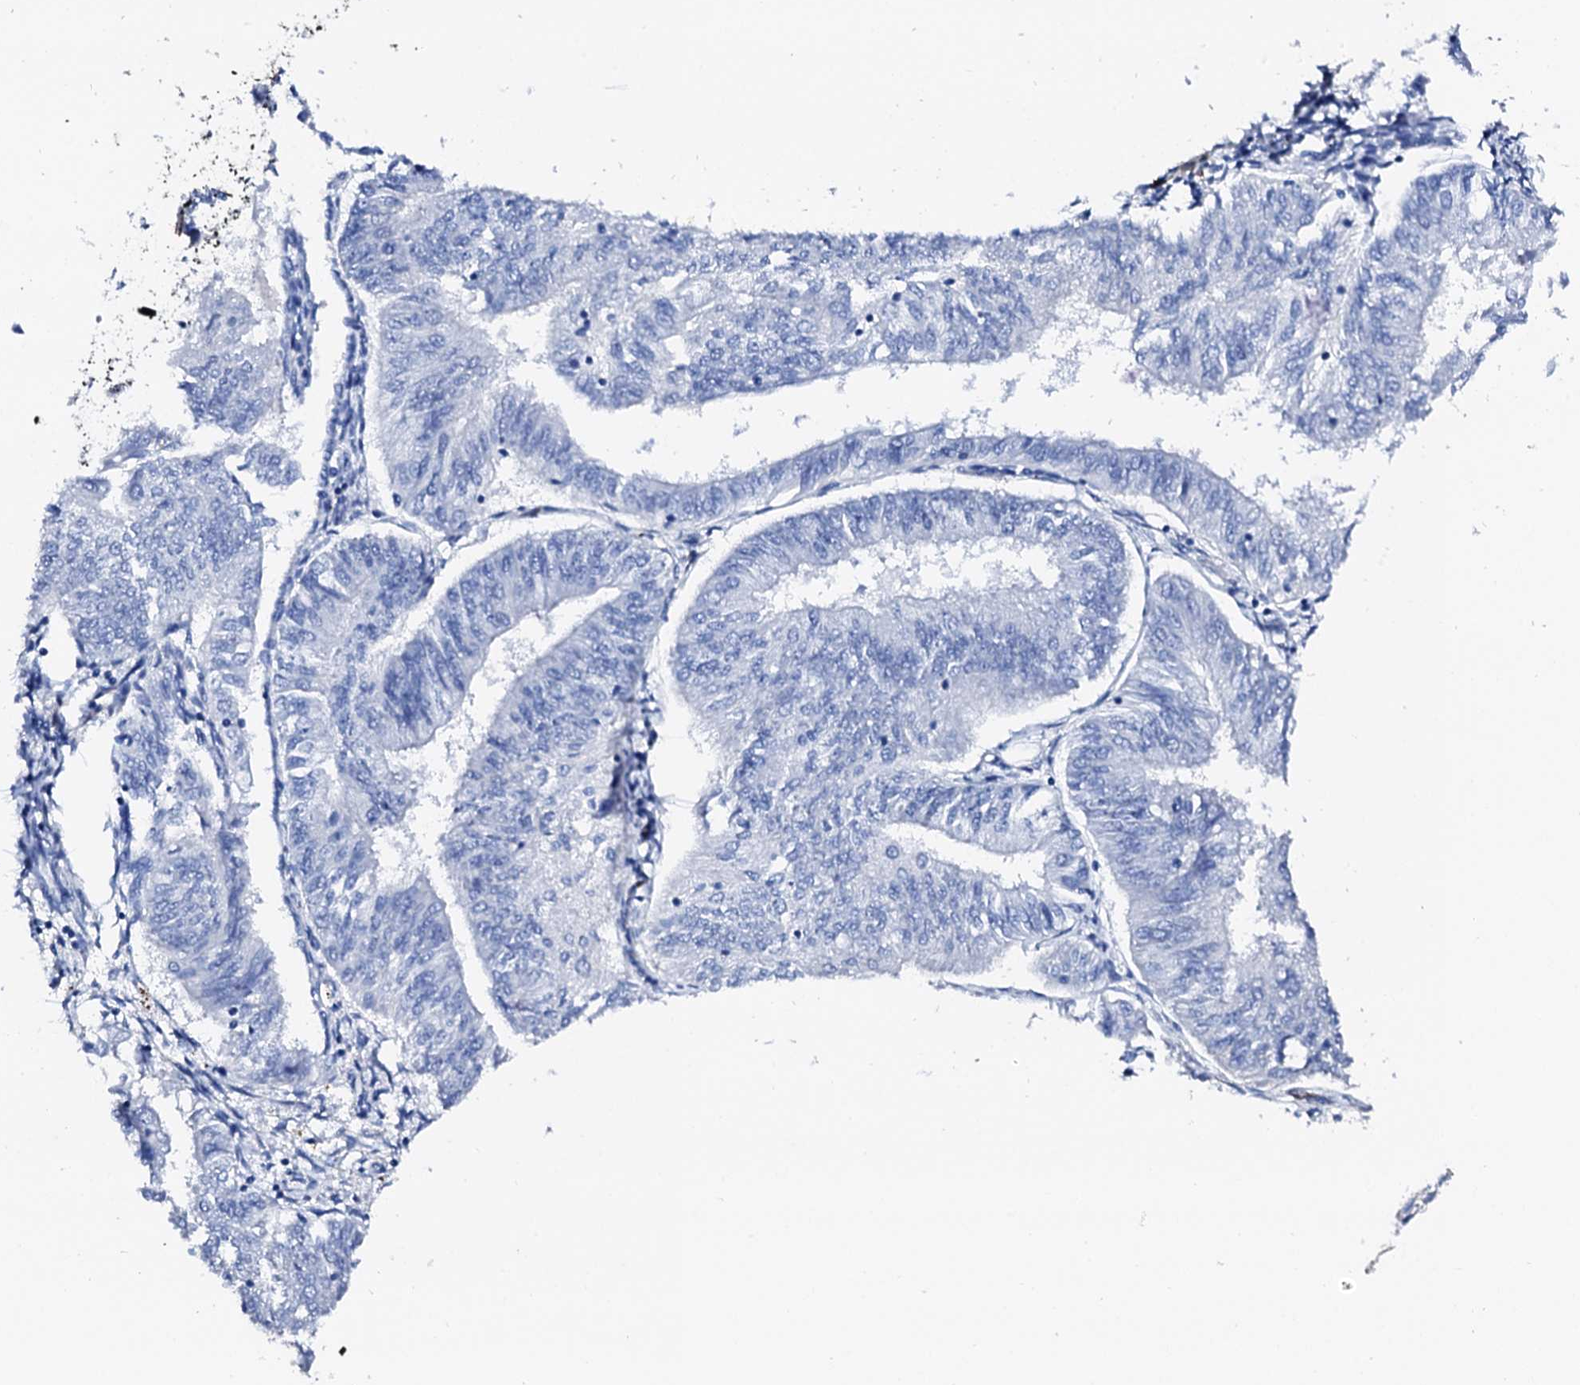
{"staining": {"intensity": "negative", "quantity": "none", "location": "none"}, "tissue": "endometrial cancer", "cell_type": "Tumor cells", "image_type": "cancer", "snomed": [{"axis": "morphology", "description": "Adenocarcinoma, NOS"}, {"axis": "topography", "description": "Endometrium"}], "caption": "DAB (3,3'-diaminobenzidine) immunohistochemical staining of human endometrial cancer shows no significant positivity in tumor cells.", "gene": "NRIP2", "patient": {"sex": "female", "age": 58}}